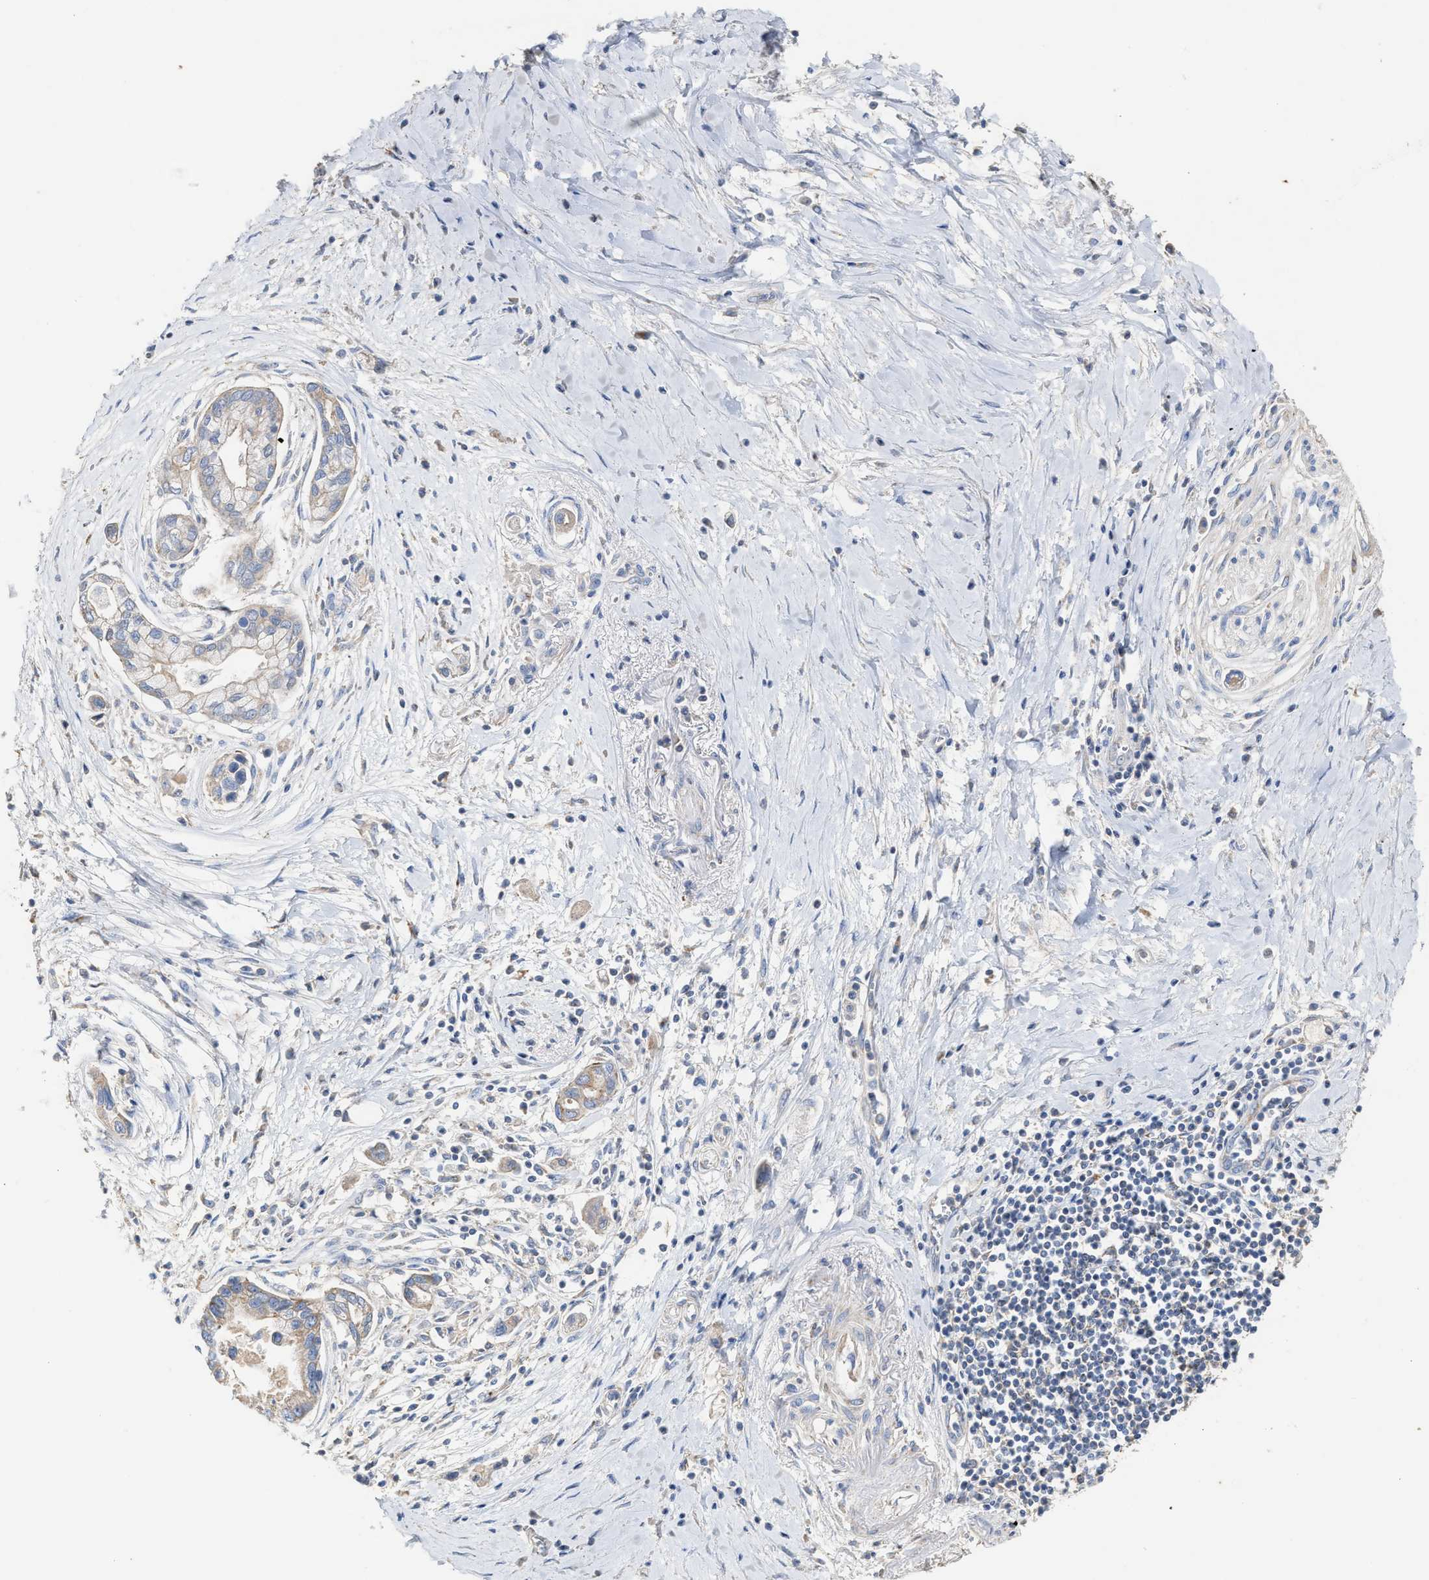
{"staining": {"intensity": "weak", "quantity": "<25%", "location": "cytoplasmic/membranous"}, "tissue": "pancreatic cancer", "cell_type": "Tumor cells", "image_type": "cancer", "snomed": [{"axis": "morphology", "description": "Adenocarcinoma, NOS"}, {"axis": "topography", "description": "Pancreas"}], "caption": "Adenocarcinoma (pancreatic) was stained to show a protein in brown. There is no significant positivity in tumor cells.", "gene": "MECR", "patient": {"sex": "male", "age": 59}}